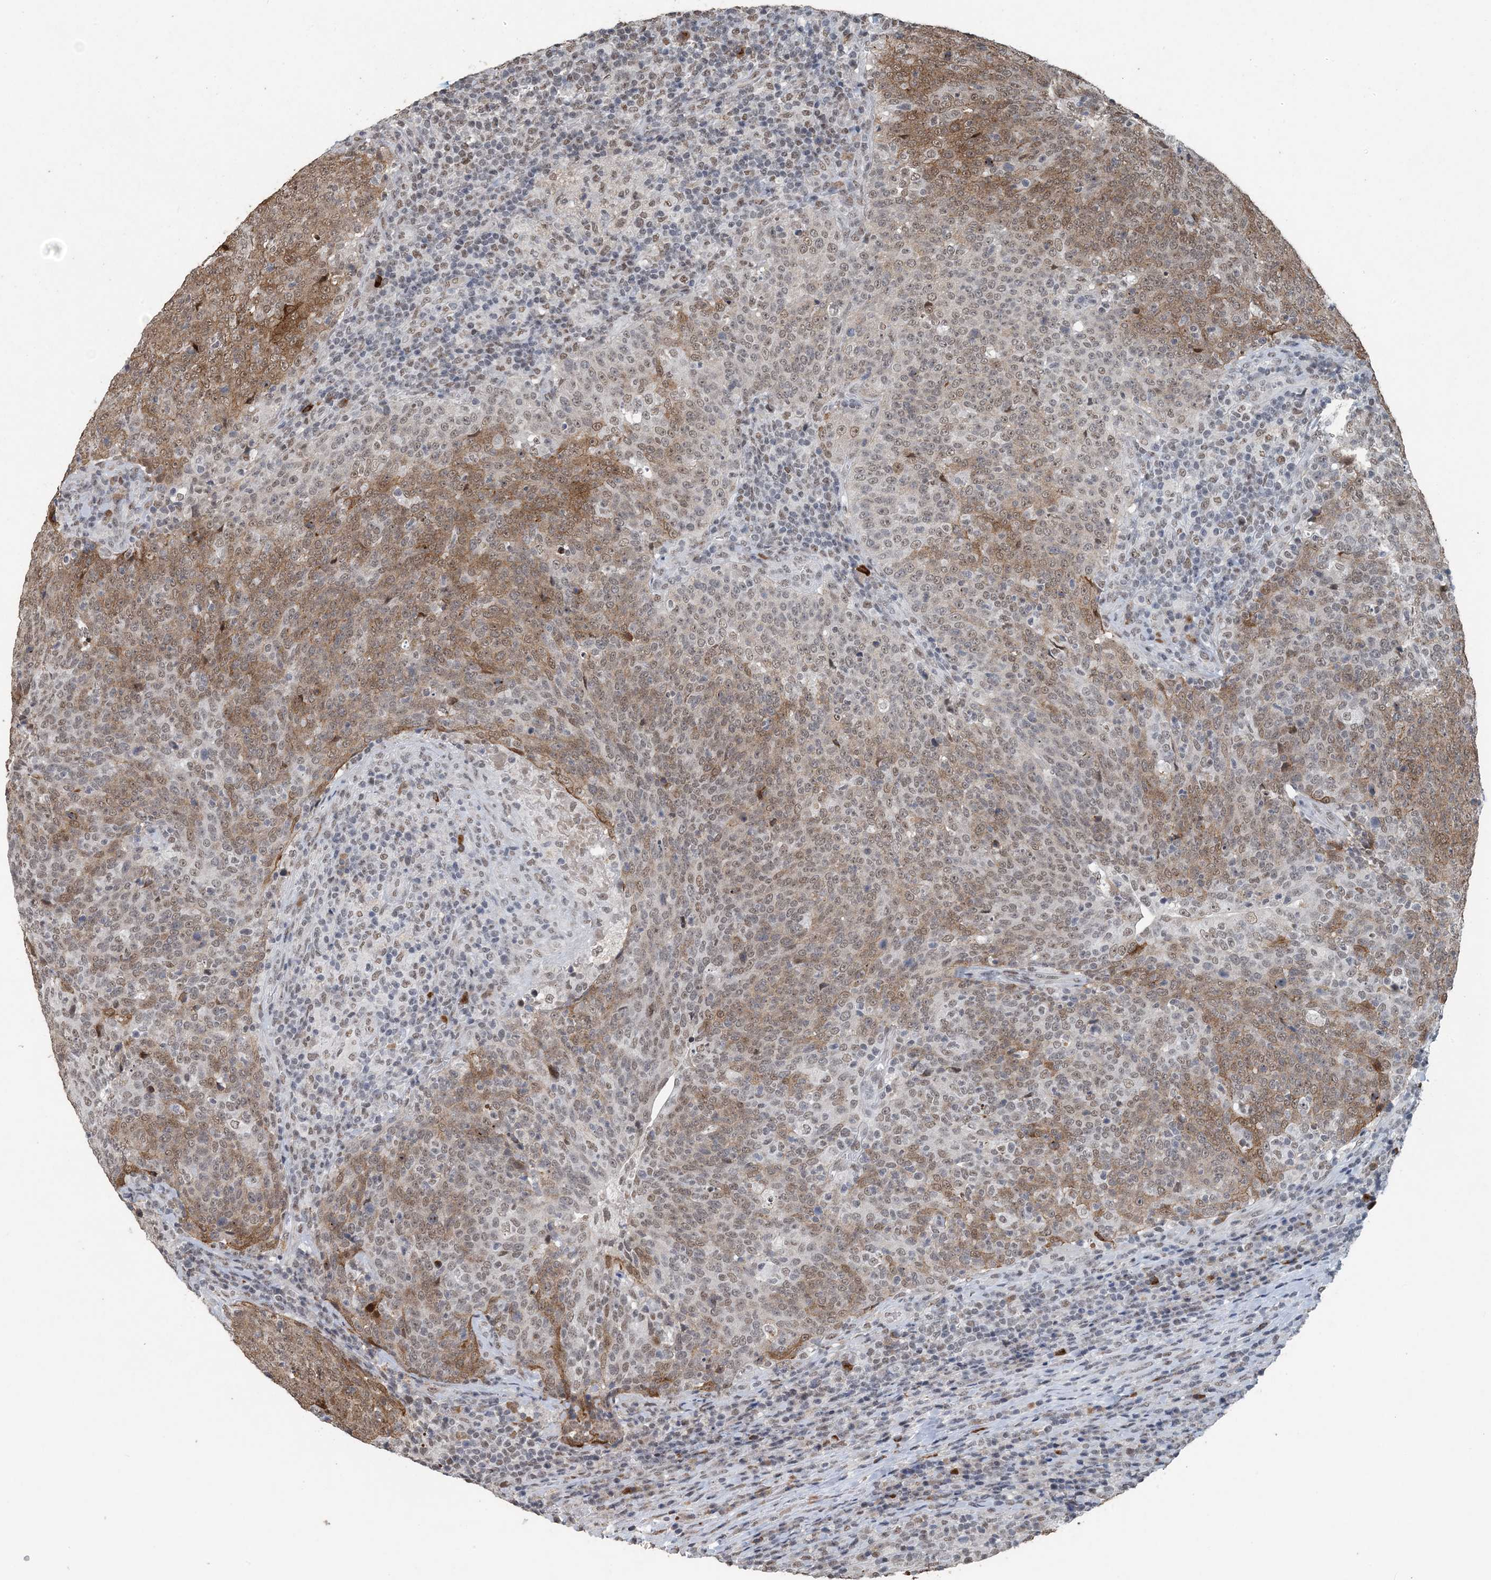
{"staining": {"intensity": "moderate", "quantity": ">75%", "location": "cytoplasmic/membranous,nuclear"}, "tissue": "head and neck cancer", "cell_type": "Tumor cells", "image_type": "cancer", "snomed": [{"axis": "morphology", "description": "Squamous cell carcinoma, NOS"}, {"axis": "morphology", "description": "Squamous cell carcinoma, metastatic, NOS"}, {"axis": "topography", "description": "Lymph node"}, {"axis": "topography", "description": "Head-Neck"}], "caption": "Human head and neck squamous cell carcinoma stained with a brown dye exhibits moderate cytoplasmic/membranous and nuclear positive expression in approximately >75% of tumor cells.", "gene": "MBD2", "patient": {"sex": "male", "age": 62}}